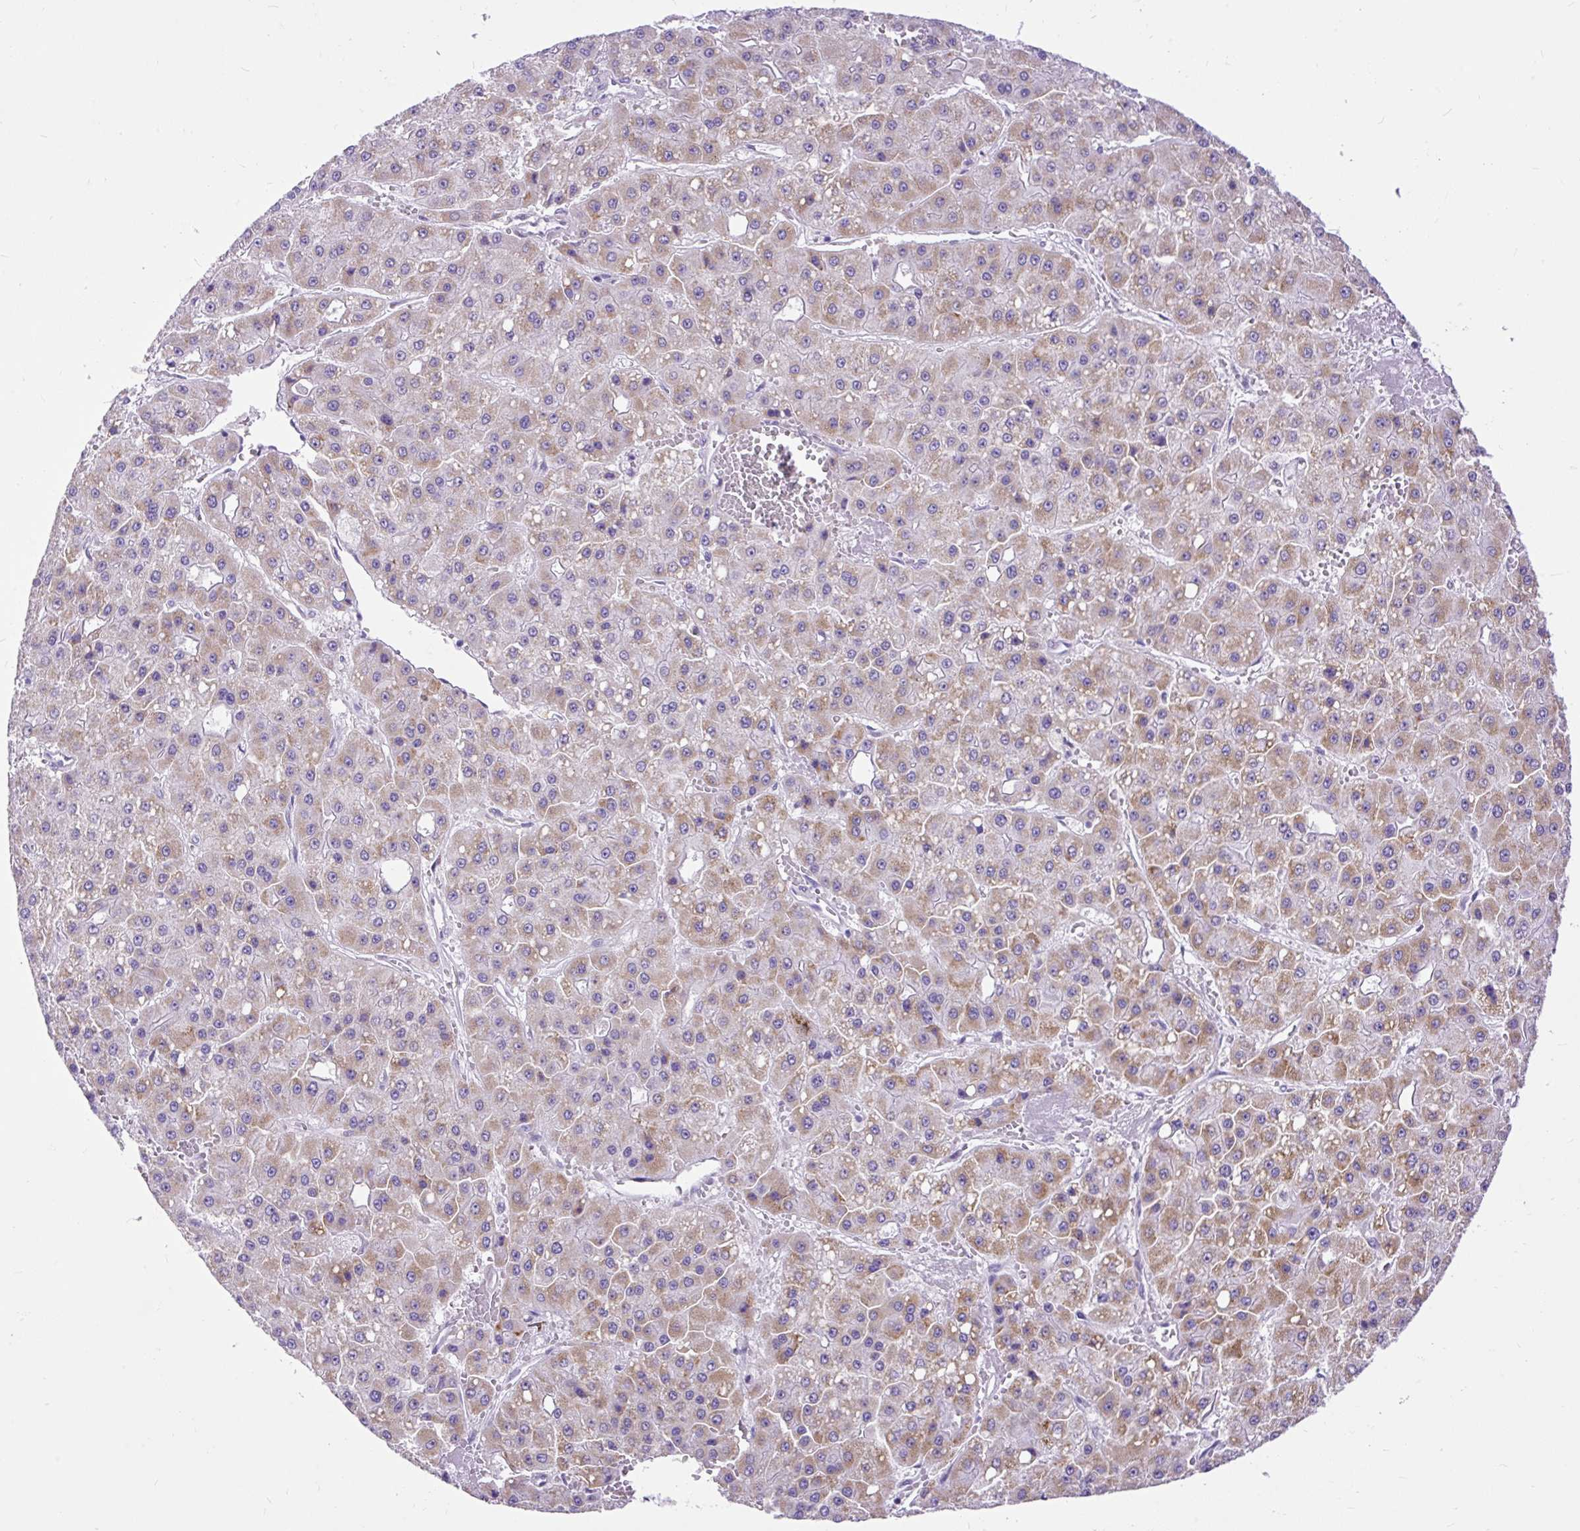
{"staining": {"intensity": "moderate", "quantity": "25%-75%", "location": "cytoplasmic/membranous"}, "tissue": "liver cancer", "cell_type": "Tumor cells", "image_type": "cancer", "snomed": [{"axis": "morphology", "description": "Carcinoma, Hepatocellular, NOS"}, {"axis": "topography", "description": "Liver"}], "caption": "Immunohistochemistry (IHC) micrograph of human liver cancer stained for a protein (brown), which reveals medium levels of moderate cytoplasmic/membranous expression in about 25%-75% of tumor cells.", "gene": "ZNF256", "patient": {"sex": "male", "age": 47}}